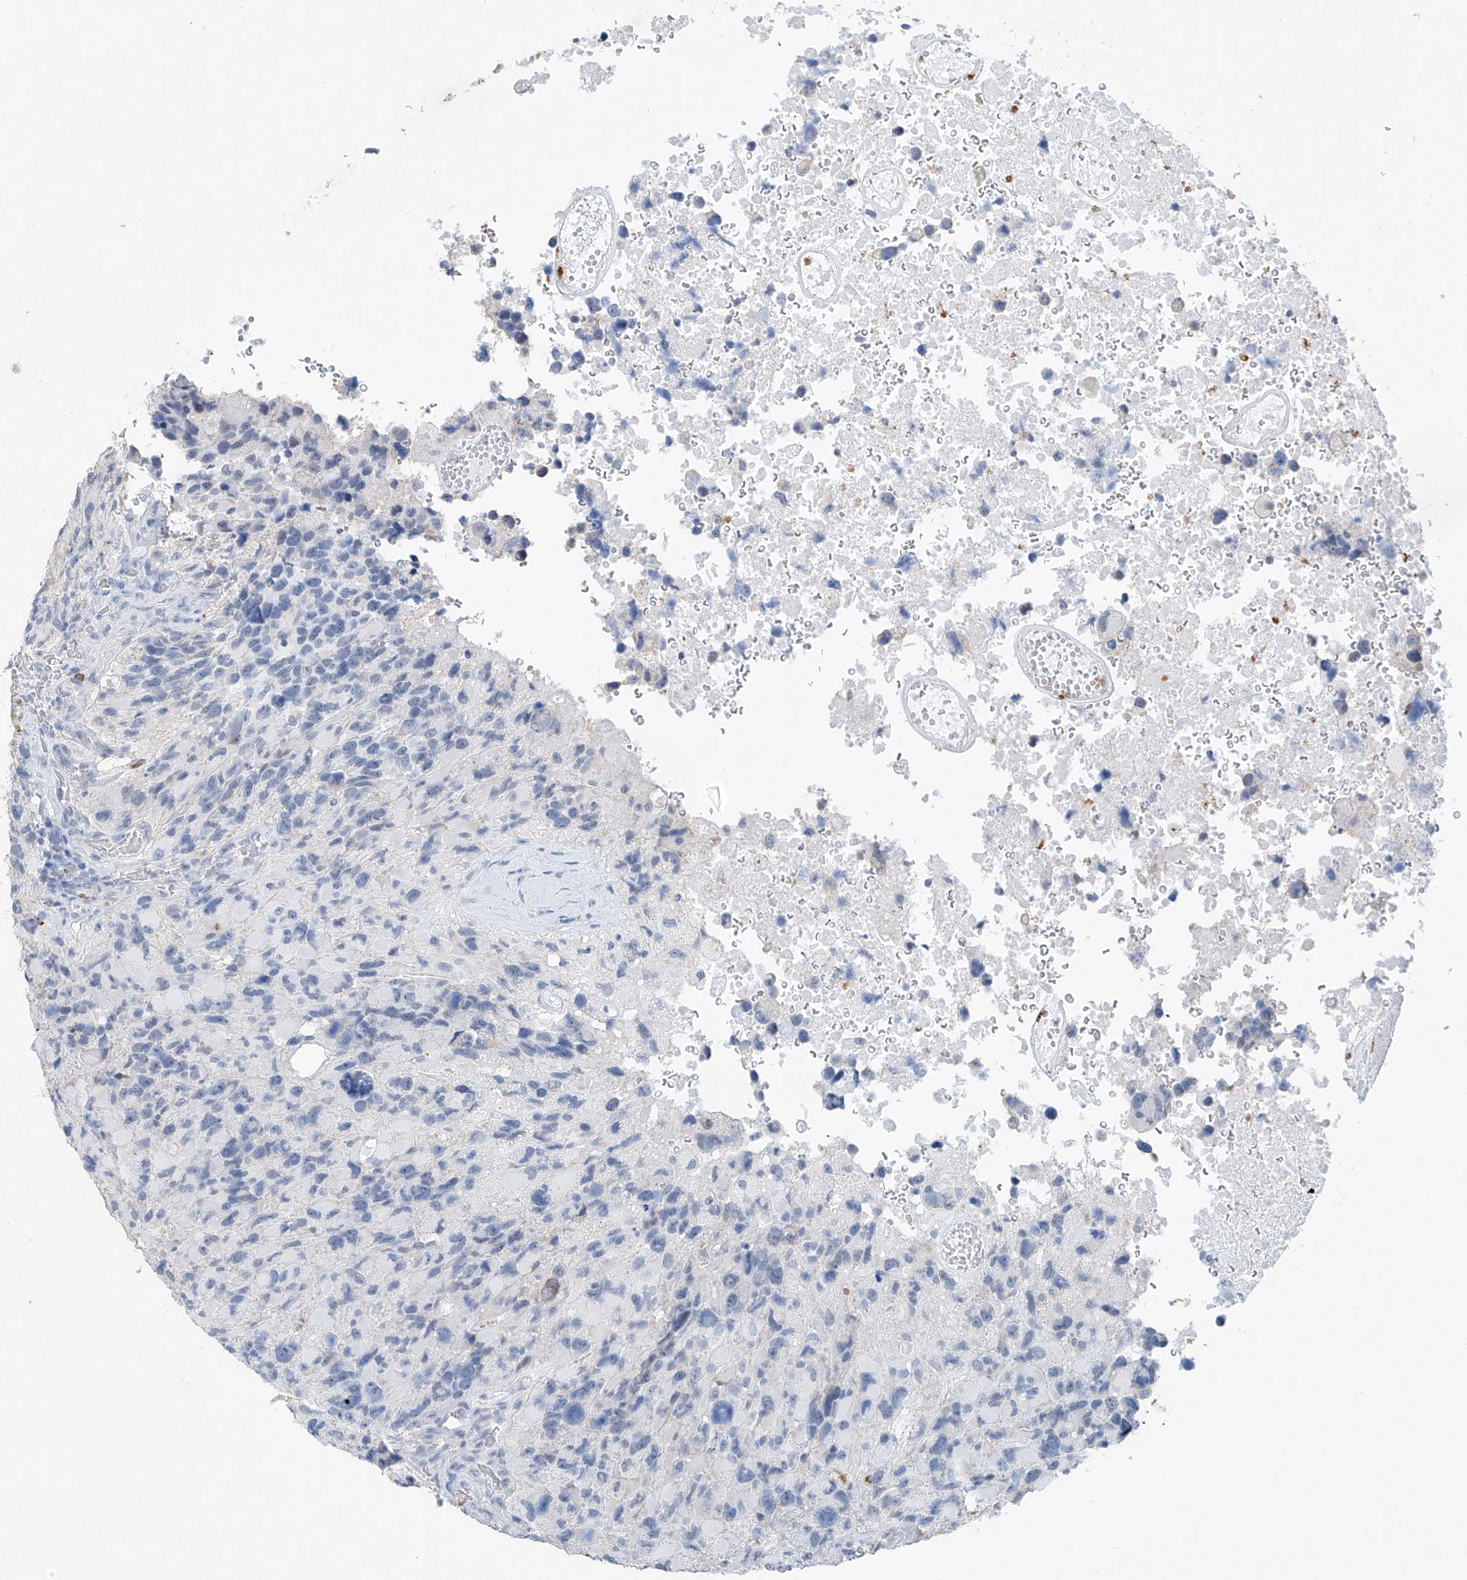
{"staining": {"intensity": "negative", "quantity": "none", "location": "none"}, "tissue": "glioma", "cell_type": "Tumor cells", "image_type": "cancer", "snomed": [{"axis": "morphology", "description": "Glioma, malignant, High grade"}, {"axis": "topography", "description": "Brain"}], "caption": "DAB (3,3'-diaminobenzidine) immunohistochemical staining of human malignant glioma (high-grade) exhibits no significant staining in tumor cells.", "gene": "KLF15", "patient": {"sex": "male", "age": 69}}